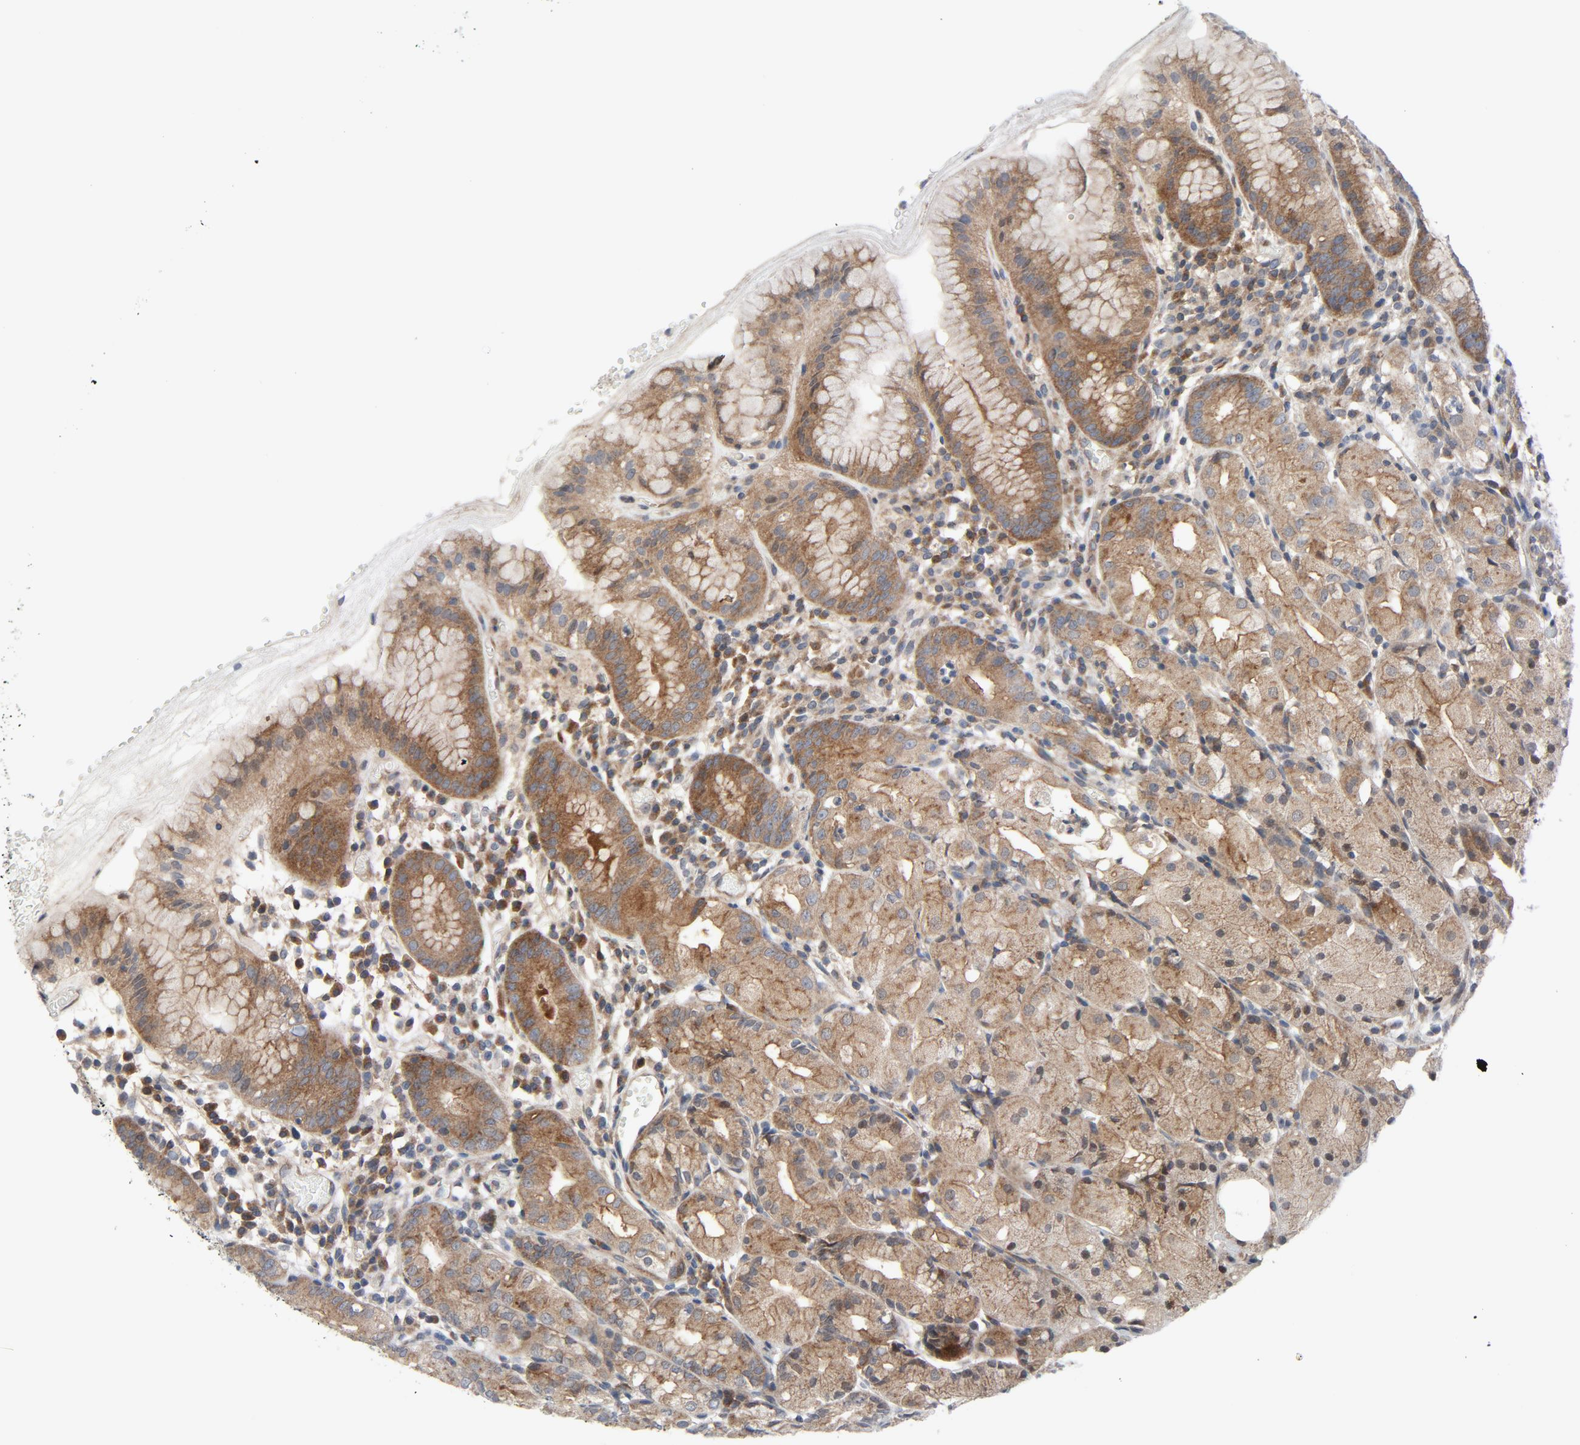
{"staining": {"intensity": "moderate", "quantity": ">75%", "location": "cytoplasmic/membranous"}, "tissue": "stomach", "cell_type": "Glandular cells", "image_type": "normal", "snomed": [{"axis": "morphology", "description": "Normal tissue, NOS"}, {"axis": "topography", "description": "Stomach"}, {"axis": "topography", "description": "Stomach, lower"}], "caption": "The micrograph reveals staining of benign stomach, revealing moderate cytoplasmic/membranous protein expression (brown color) within glandular cells.", "gene": "TSG101", "patient": {"sex": "female", "age": 75}}